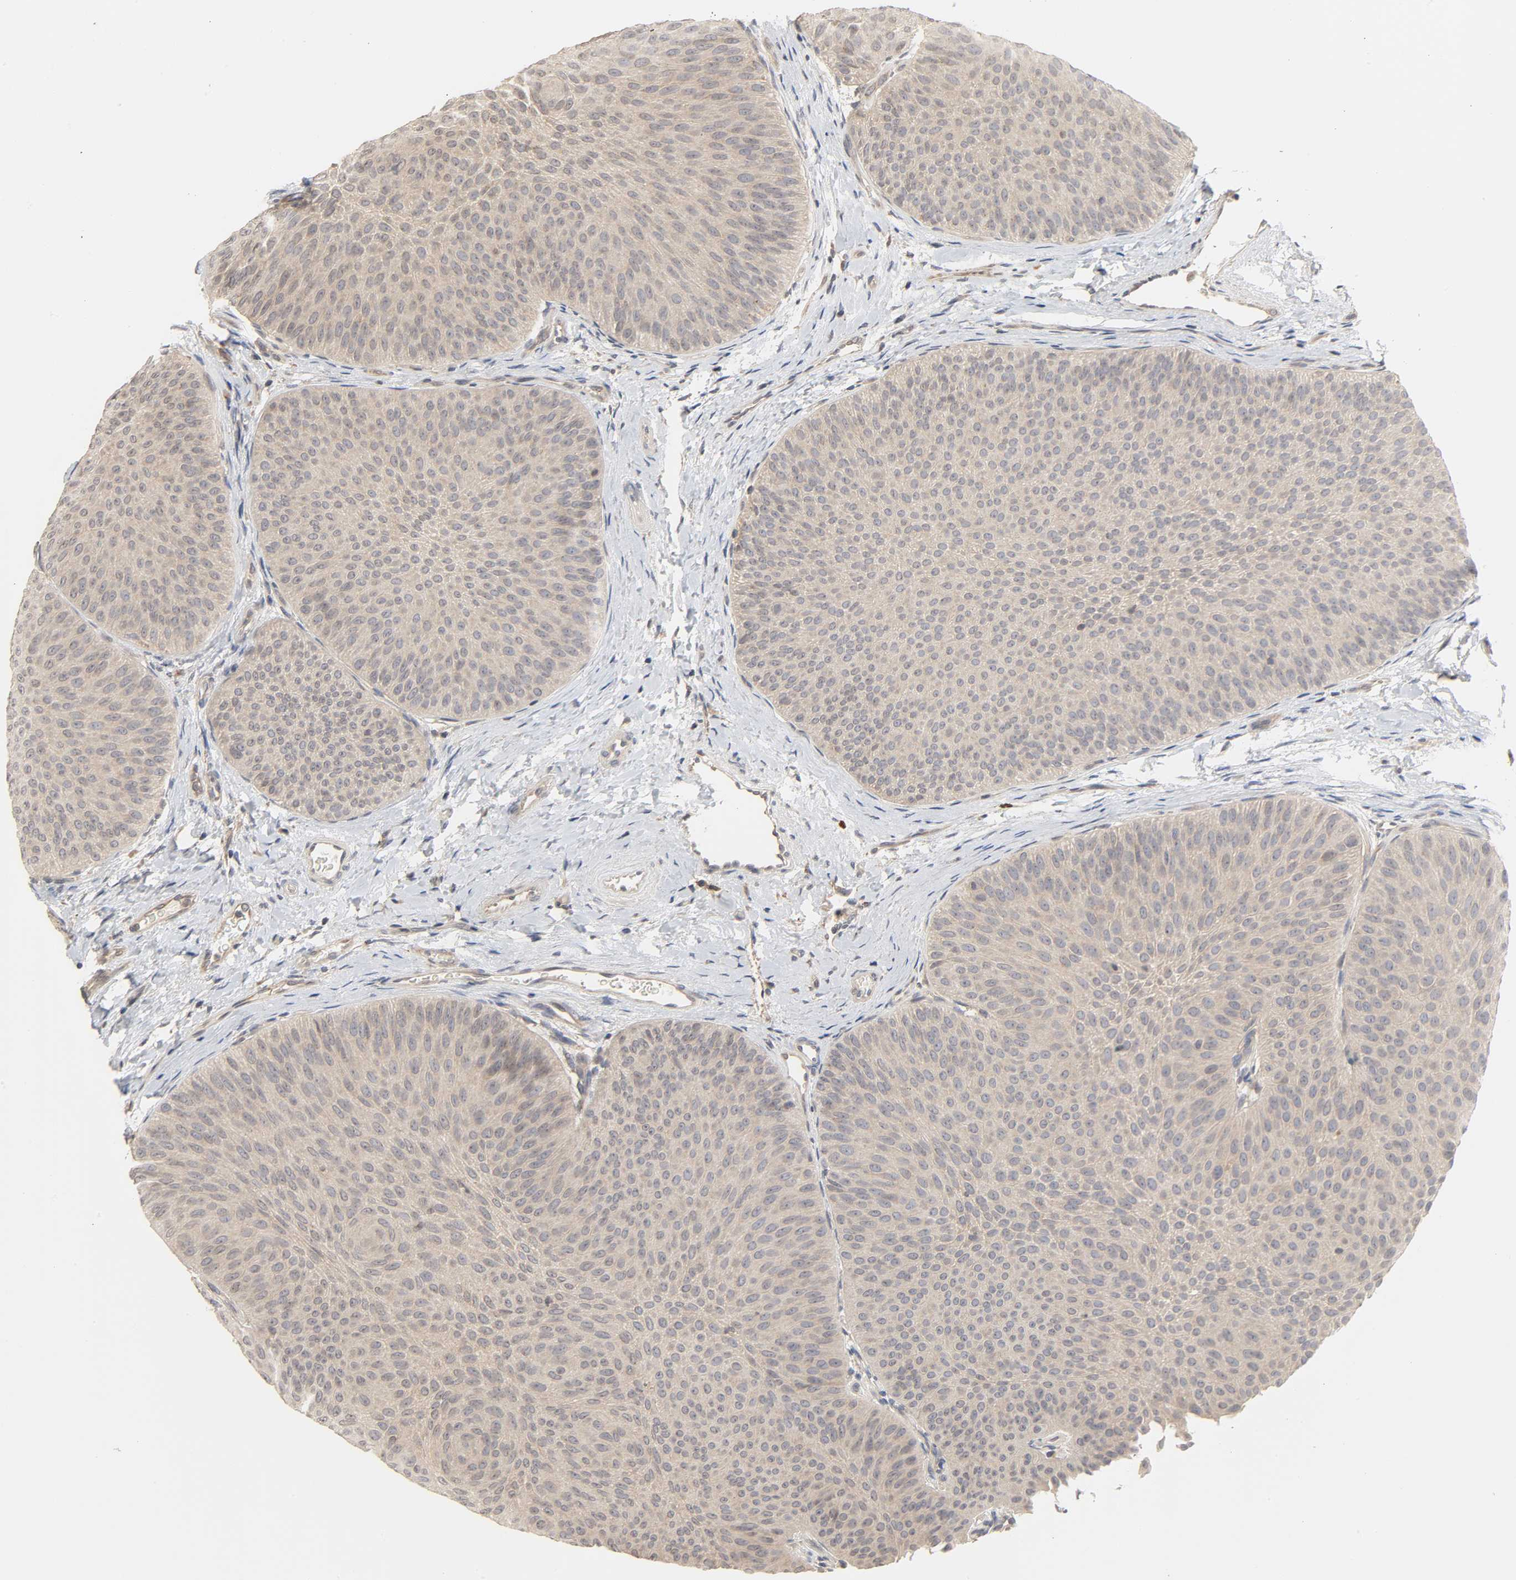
{"staining": {"intensity": "weak", "quantity": ">75%", "location": "cytoplasmic/membranous"}, "tissue": "urothelial cancer", "cell_type": "Tumor cells", "image_type": "cancer", "snomed": [{"axis": "morphology", "description": "Urothelial carcinoma, Low grade"}, {"axis": "topography", "description": "Urinary bladder"}], "caption": "Immunohistochemistry micrograph of low-grade urothelial carcinoma stained for a protein (brown), which demonstrates low levels of weak cytoplasmic/membranous staining in approximately >75% of tumor cells.", "gene": "CLEC4E", "patient": {"sex": "female", "age": 60}}